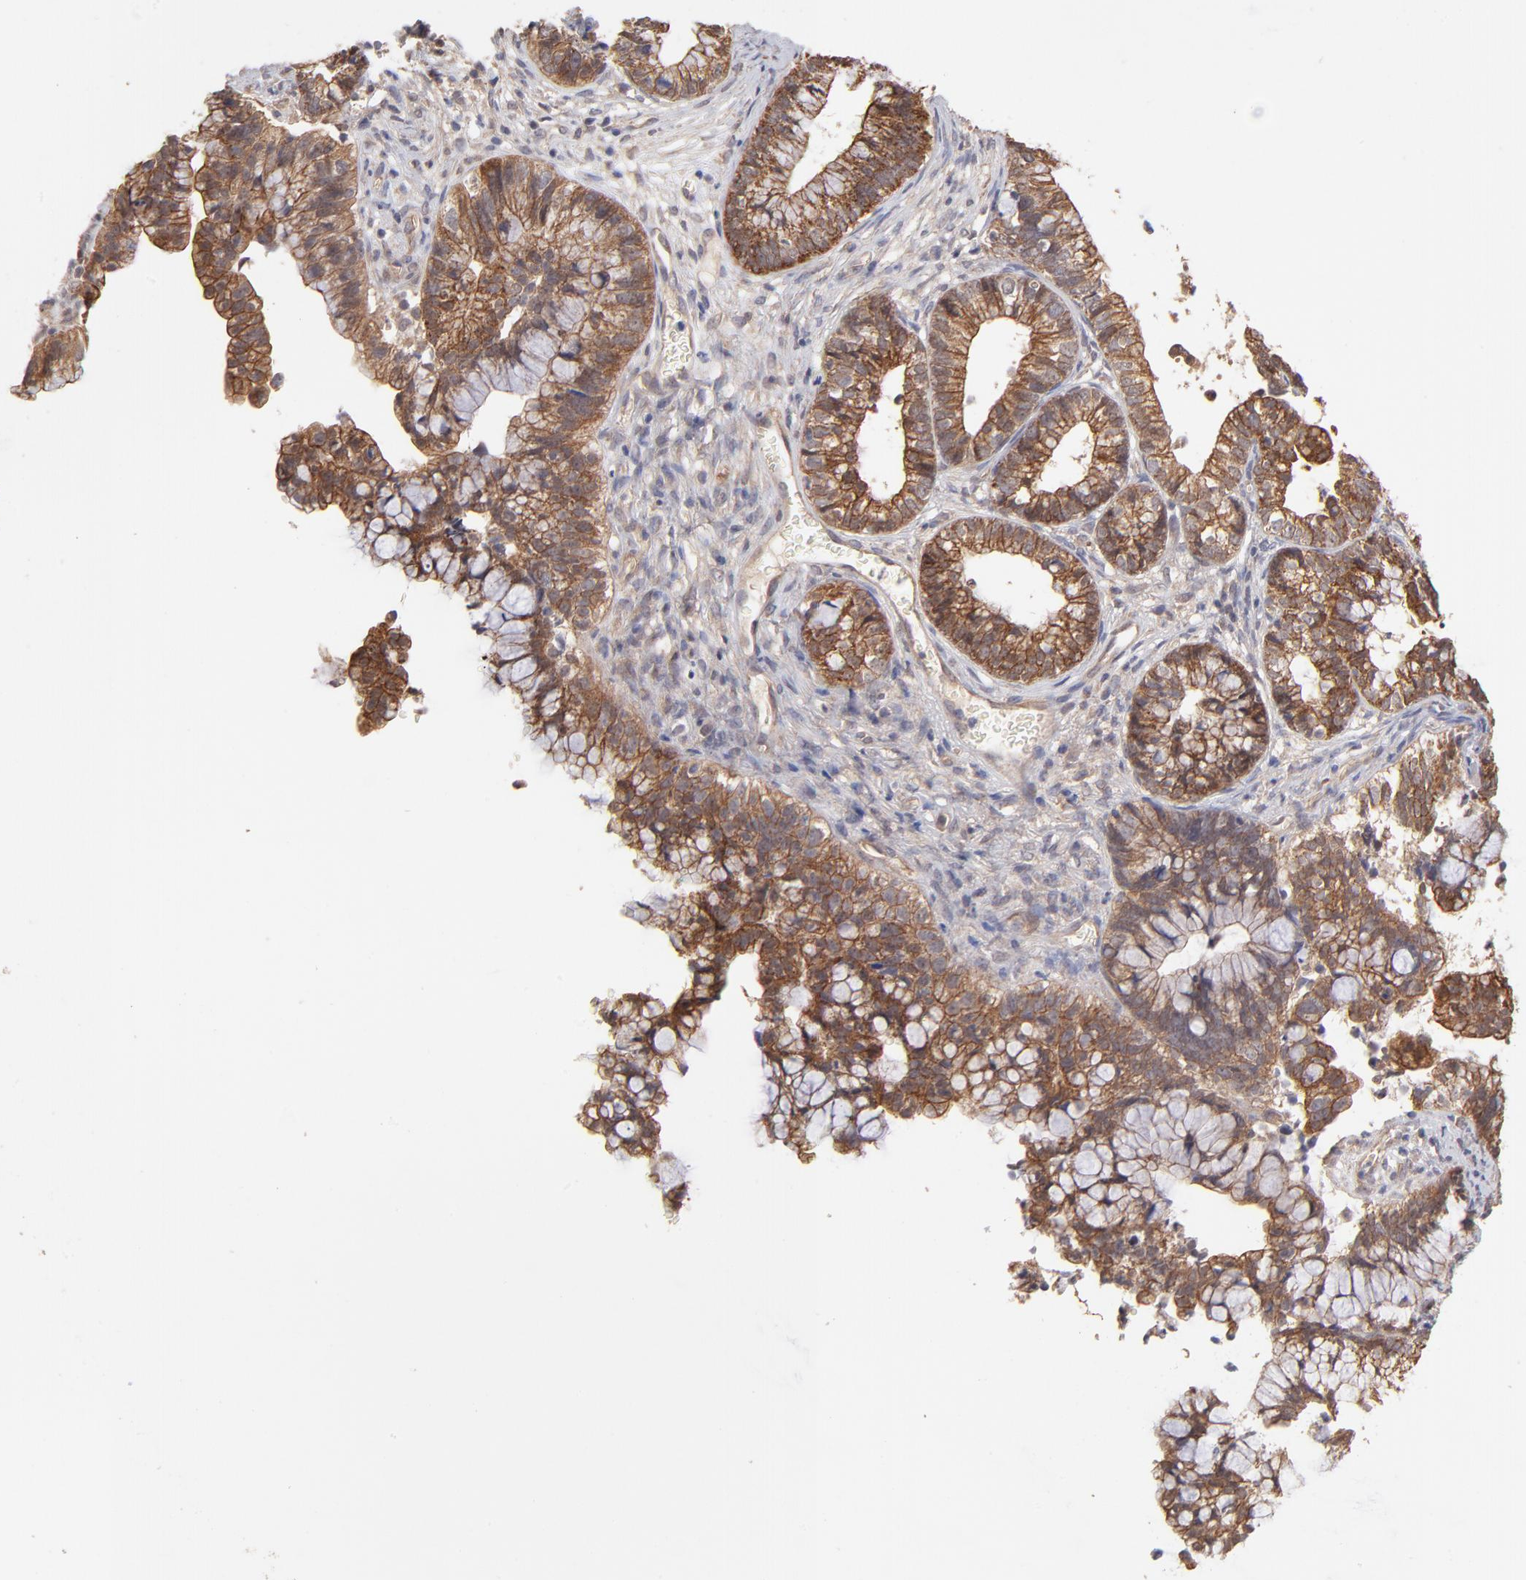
{"staining": {"intensity": "strong", "quantity": ">75%", "location": "cytoplasmic/membranous"}, "tissue": "cervical cancer", "cell_type": "Tumor cells", "image_type": "cancer", "snomed": [{"axis": "morphology", "description": "Adenocarcinoma, NOS"}, {"axis": "topography", "description": "Cervix"}], "caption": "Protein expression analysis of cervical adenocarcinoma exhibits strong cytoplasmic/membranous expression in about >75% of tumor cells.", "gene": "STAP2", "patient": {"sex": "female", "age": 44}}